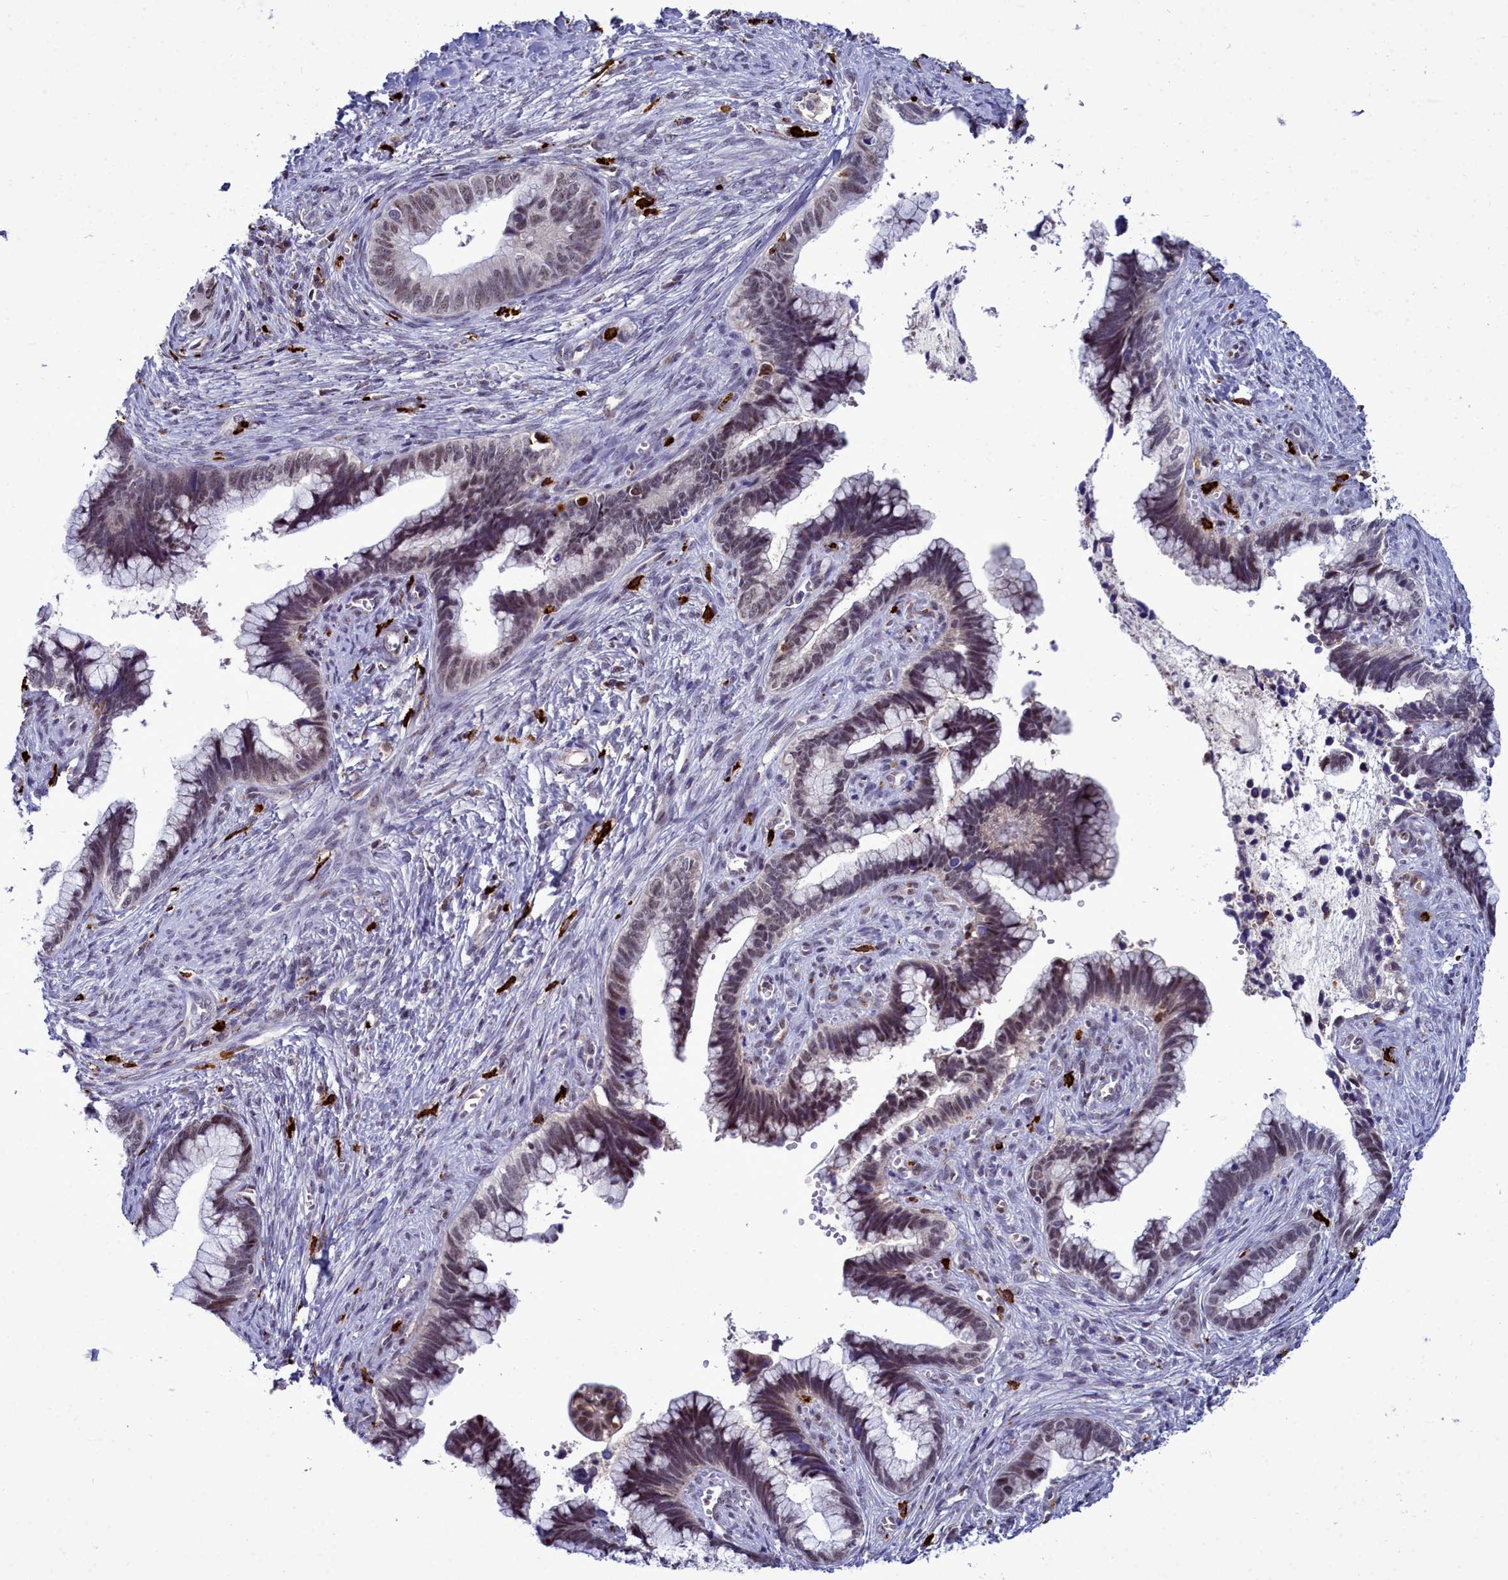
{"staining": {"intensity": "moderate", "quantity": "25%-75%", "location": "nuclear"}, "tissue": "cervical cancer", "cell_type": "Tumor cells", "image_type": "cancer", "snomed": [{"axis": "morphology", "description": "Adenocarcinoma, NOS"}, {"axis": "topography", "description": "Cervix"}], "caption": "Brown immunohistochemical staining in cervical cancer (adenocarcinoma) demonstrates moderate nuclear expression in approximately 25%-75% of tumor cells.", "gene": "POM121L2", "patient": {"sex": "female", "age": 44}}